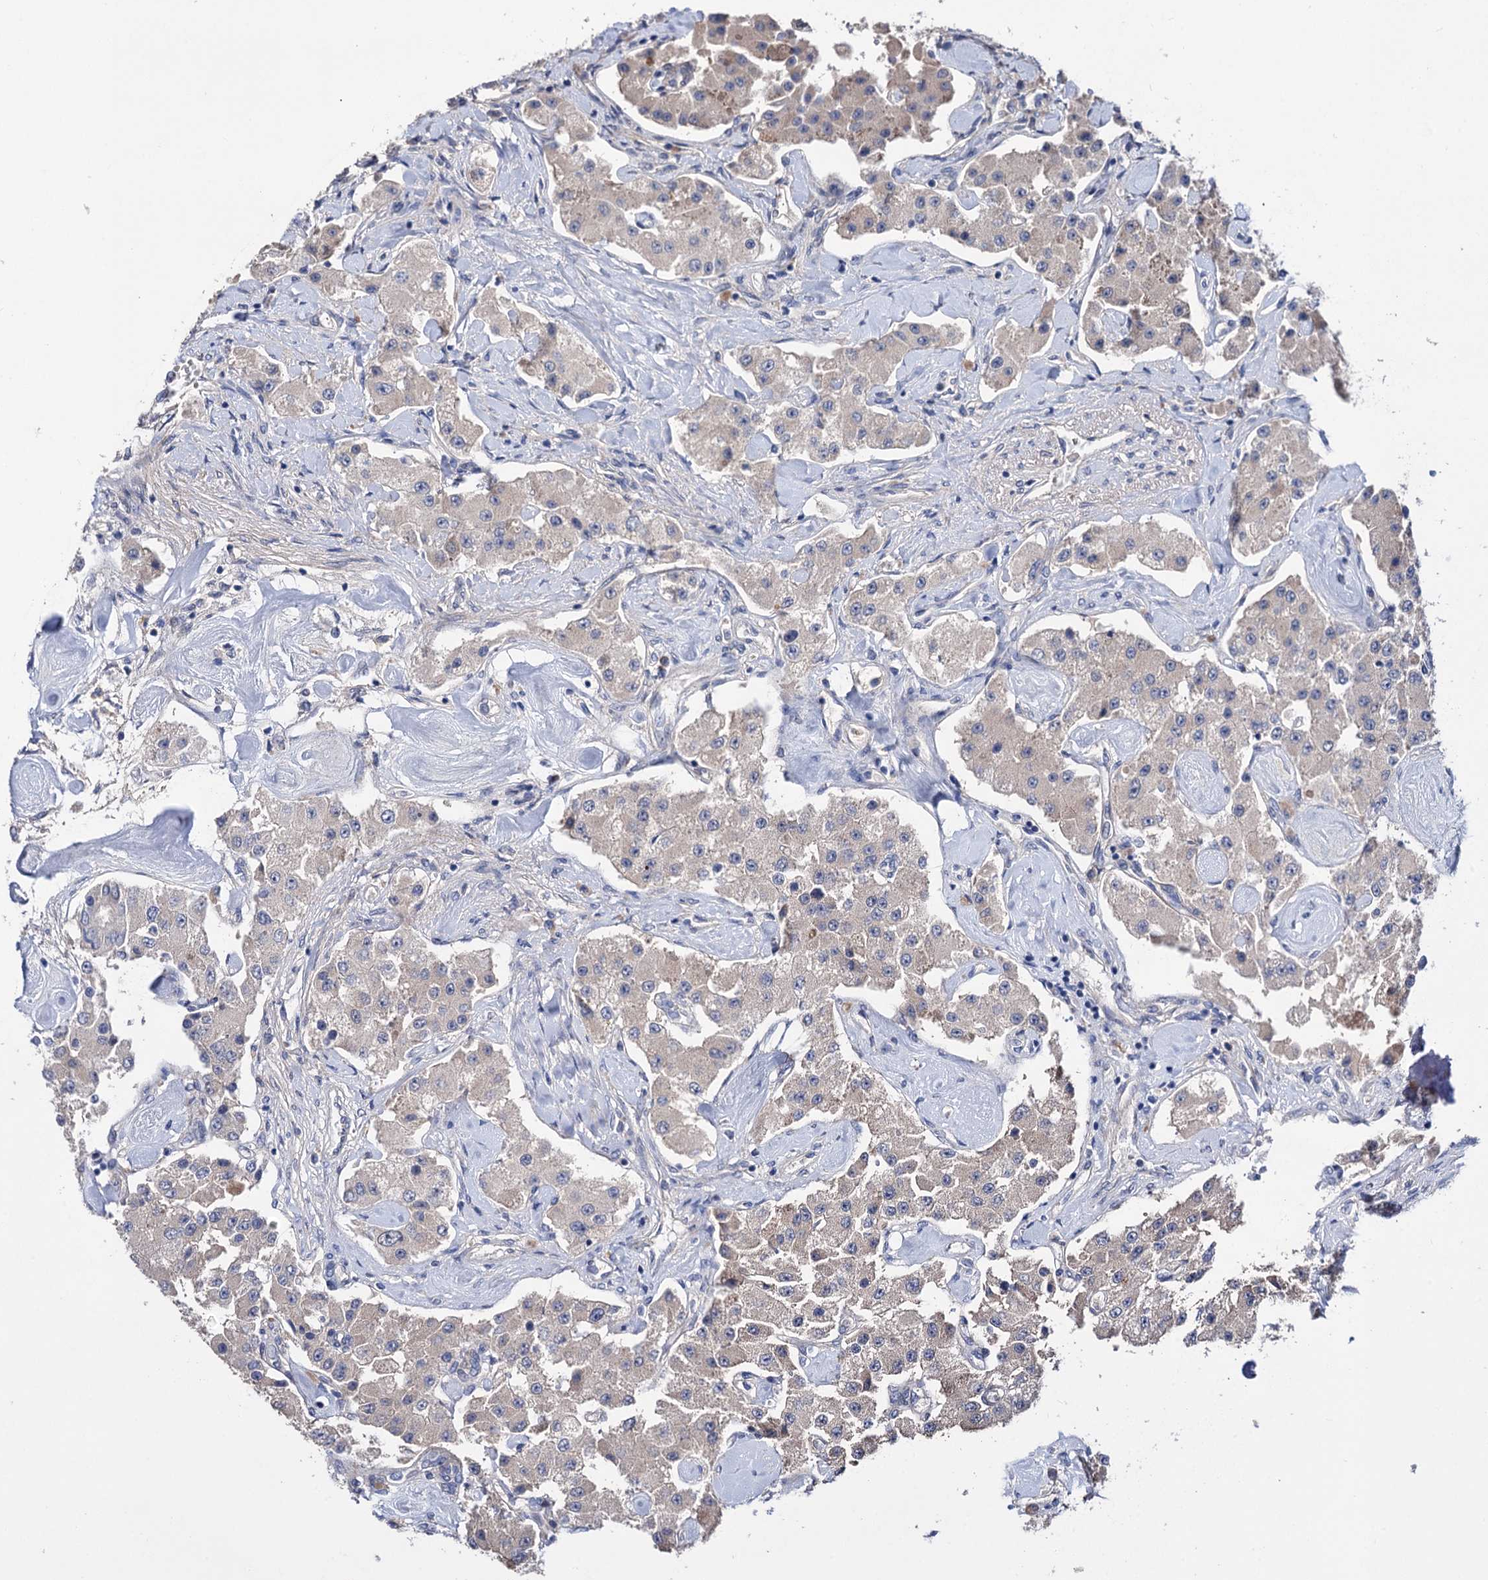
{"staining": {"intensity": "negative", "quantity": "none", "location": "none"}, "tissue": "carcinoid", "cell_type": "Tumor cells", "image_type": "cancer", "snomed": [{"axis": "morphology", "description": "Carcinoid, malignant, NOS"}, {"axis": "topography", "description": "Pancreas"}], "caption": "This is an IHC micrograph of human carcinoid (malignant). There is no expression in tumor cells.", "gene": "PPP1R32", "patient": {"sex": "male", "age": 41}}